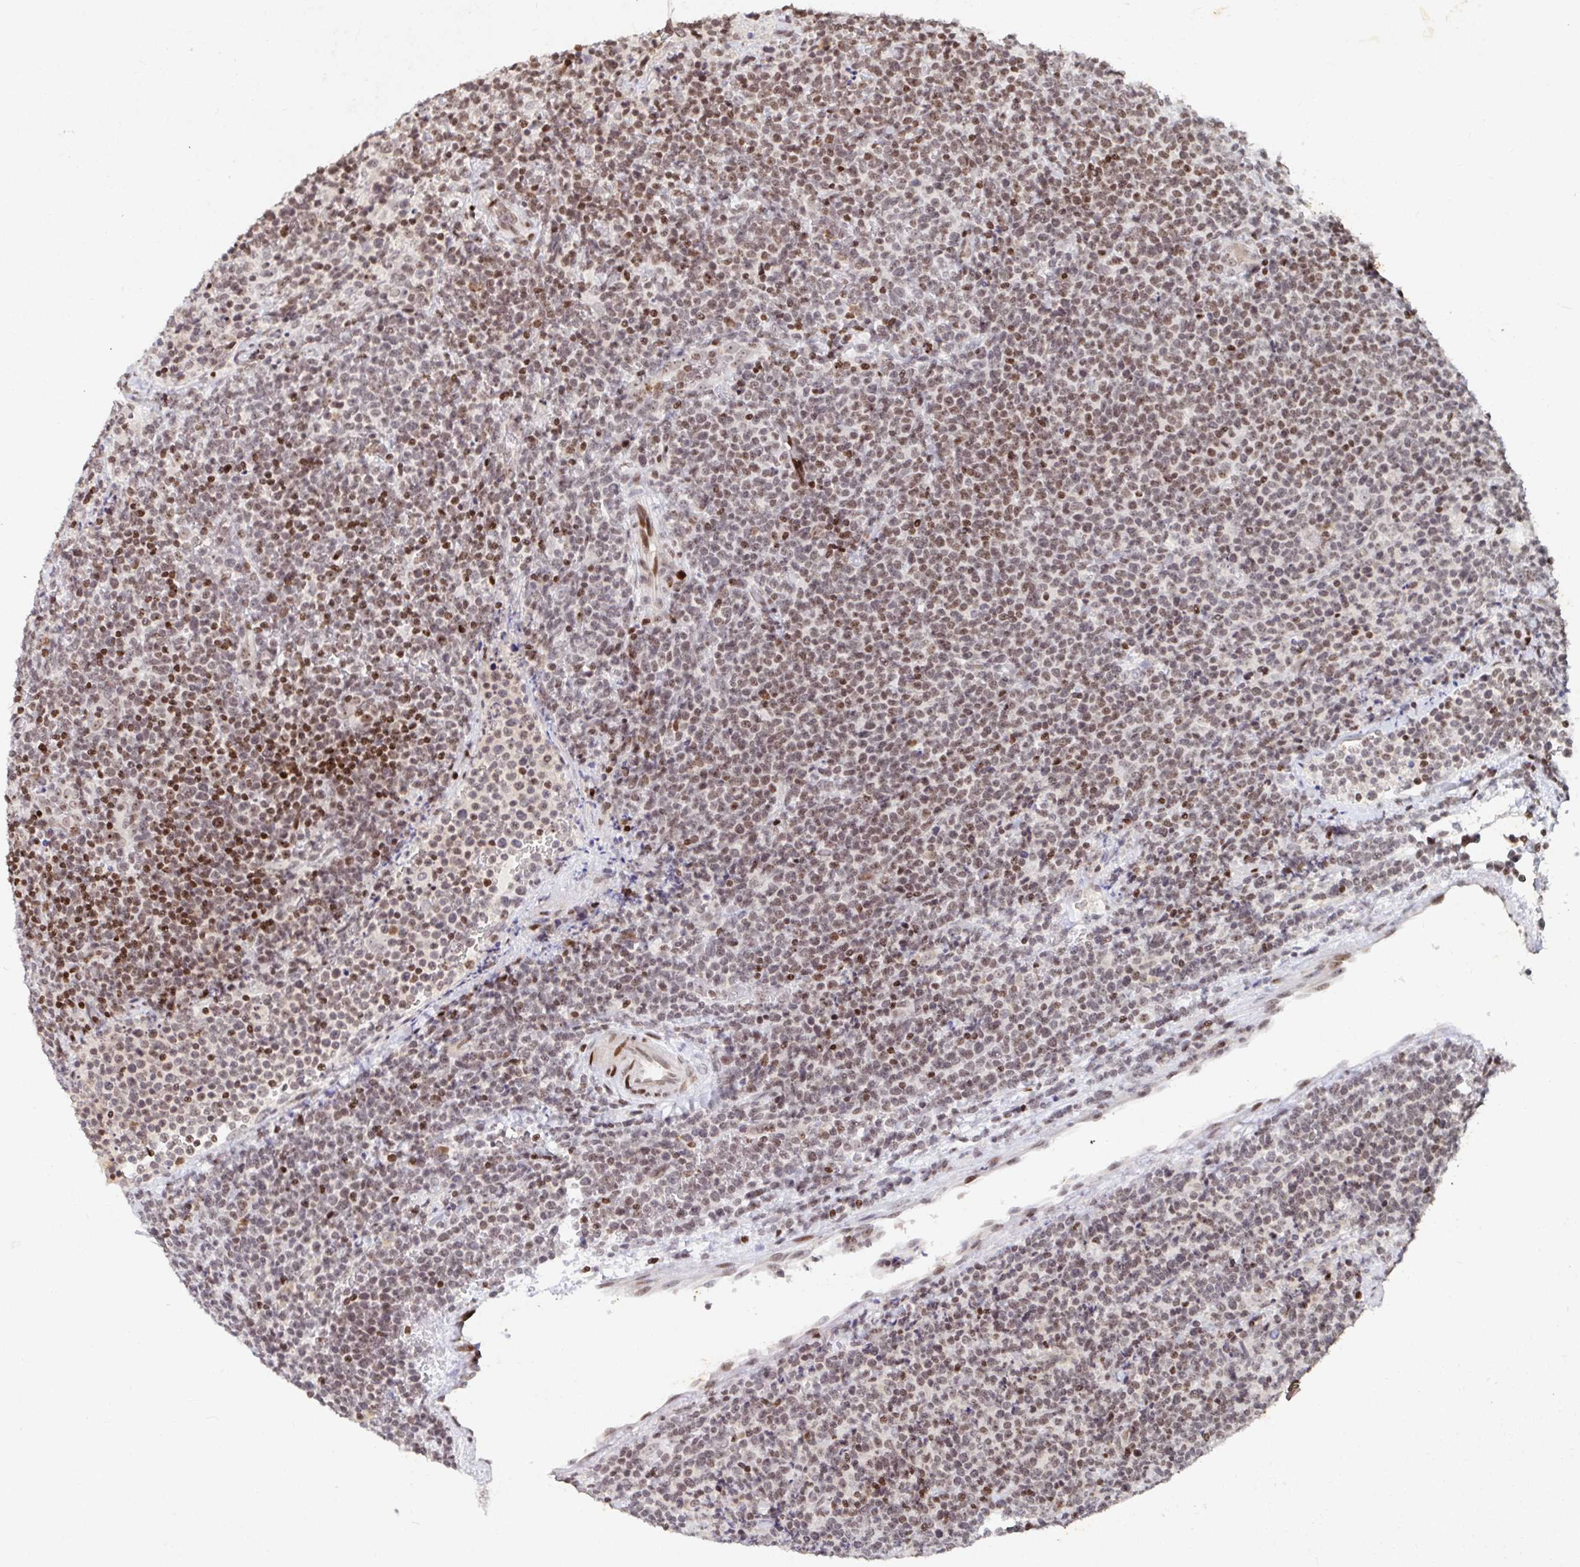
{"staining": {"intensity": "moderate", "quantity": ">75%", "location": "nuclear"}, "tissue": "lymphoma", "cell_type": "Tumor cells", "image_type": "cancer", "snomed": [{"axis": "morphology", "description": "Malignant lymphoma, non-Hodgkin's type, High grade"}, {"axis": "topography", "description": "Lymph node"}], "caption": "Immunohistochemical staining of human high-grade malignant lymphoma, non-Hodgkin's type shows medium levels of moderate nuclear positivity in approximately >75% of tumor cells.", "gene": "C19orf53", "patient": {"sex": "male", "age": 61}}